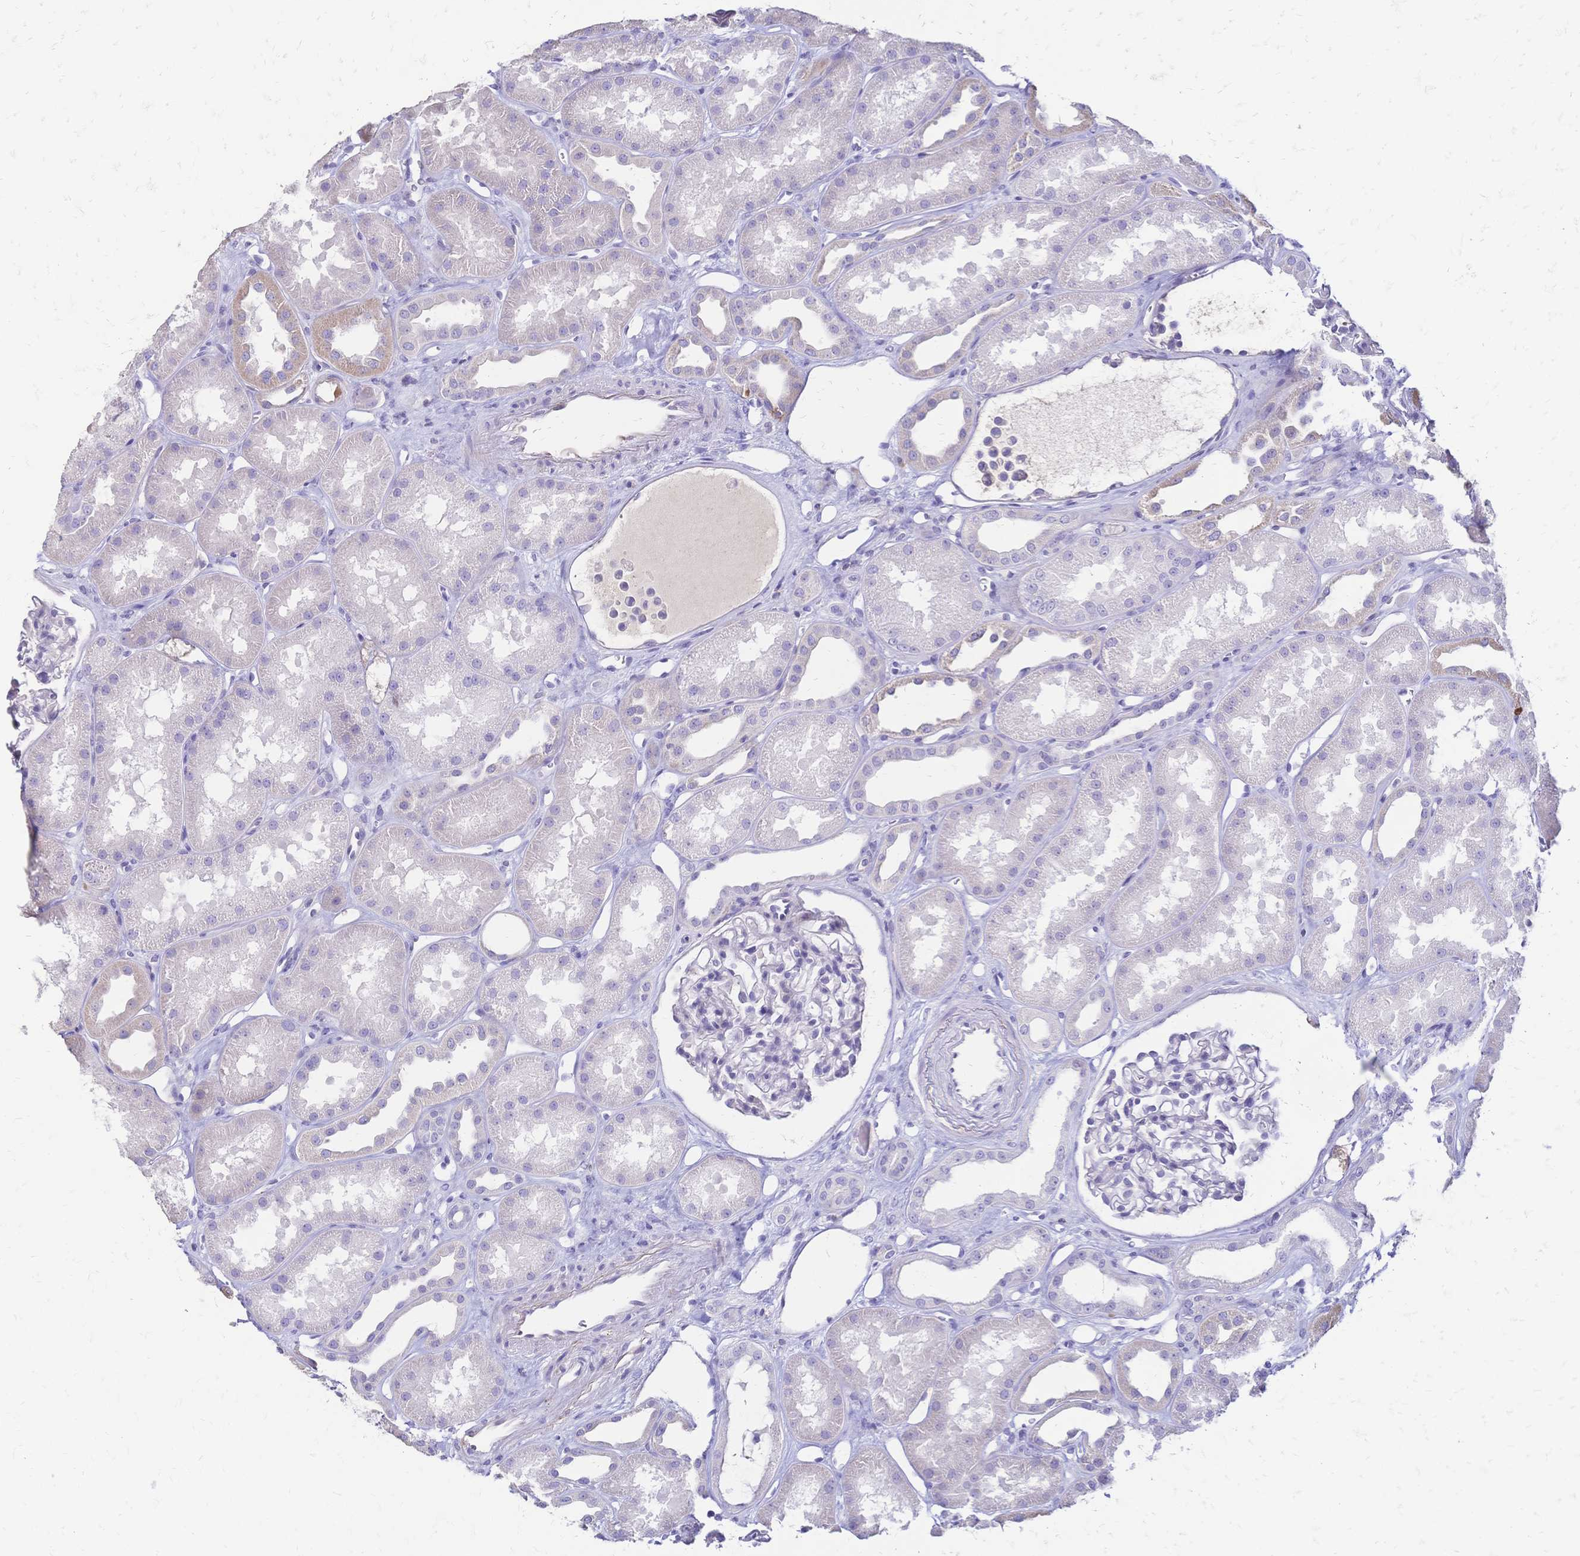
{"staining": {"intensity": "negative", "quantity": "none", "location": "none"}, "tissue": "kidney", "cell_type": "Cells in glomeruli", "image_type": "normal", "snomed": [{"axis": "morphology", "description": "Normal tissue, NOS"}, {"axis": "topography", "description": "Kidney"}], "caption": "Normal kidney was stained to show a protein in brown. There is no significant expression in cells in glomeruli. (DAB (3,3'-diaminobenzidine) immunohistochemistry (IHC), high magnification).", "gene": "IL2RA", "patient": {"sex": "male", "age": 61}}